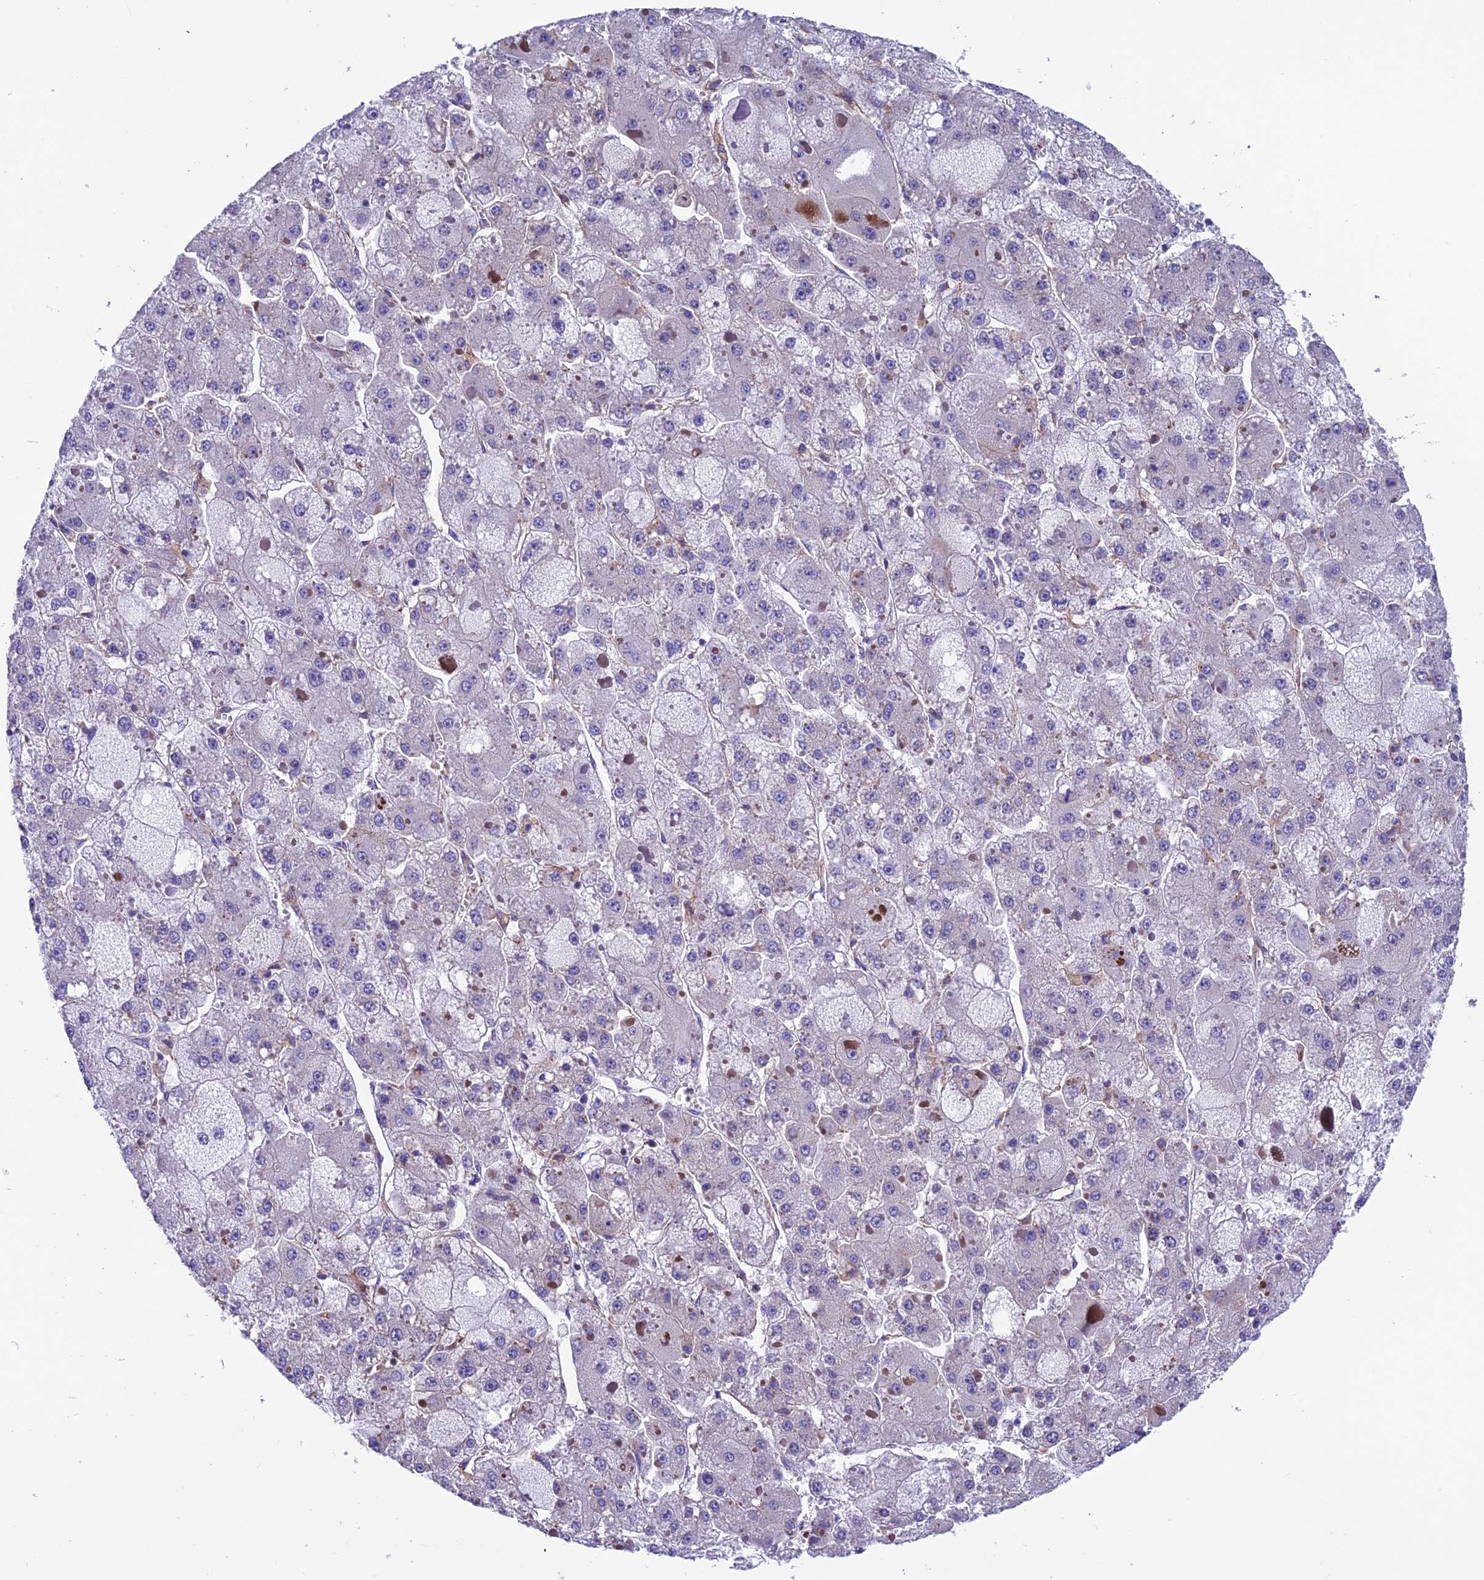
{"staining": {"intensity": "negative", "quantity": "none", "location": "none"}, "tissue": "liver cancer", "cell_type": "Tumor cells", "image_type": "cancer", "snomed": [{"axis": "morphology", "description": "Carcinoma, Hepatocellular, NOS"}, {"axis": "topography", "description": "Liver"}], "caption": "An IHC micrograph of hepatocellular carcinoma (liver) is shown. There is no staining in tumor cells of hepatocellular carcinoma (liver).", "gene": "VPS16", "patient": {"sex": "female", "age": 73}}